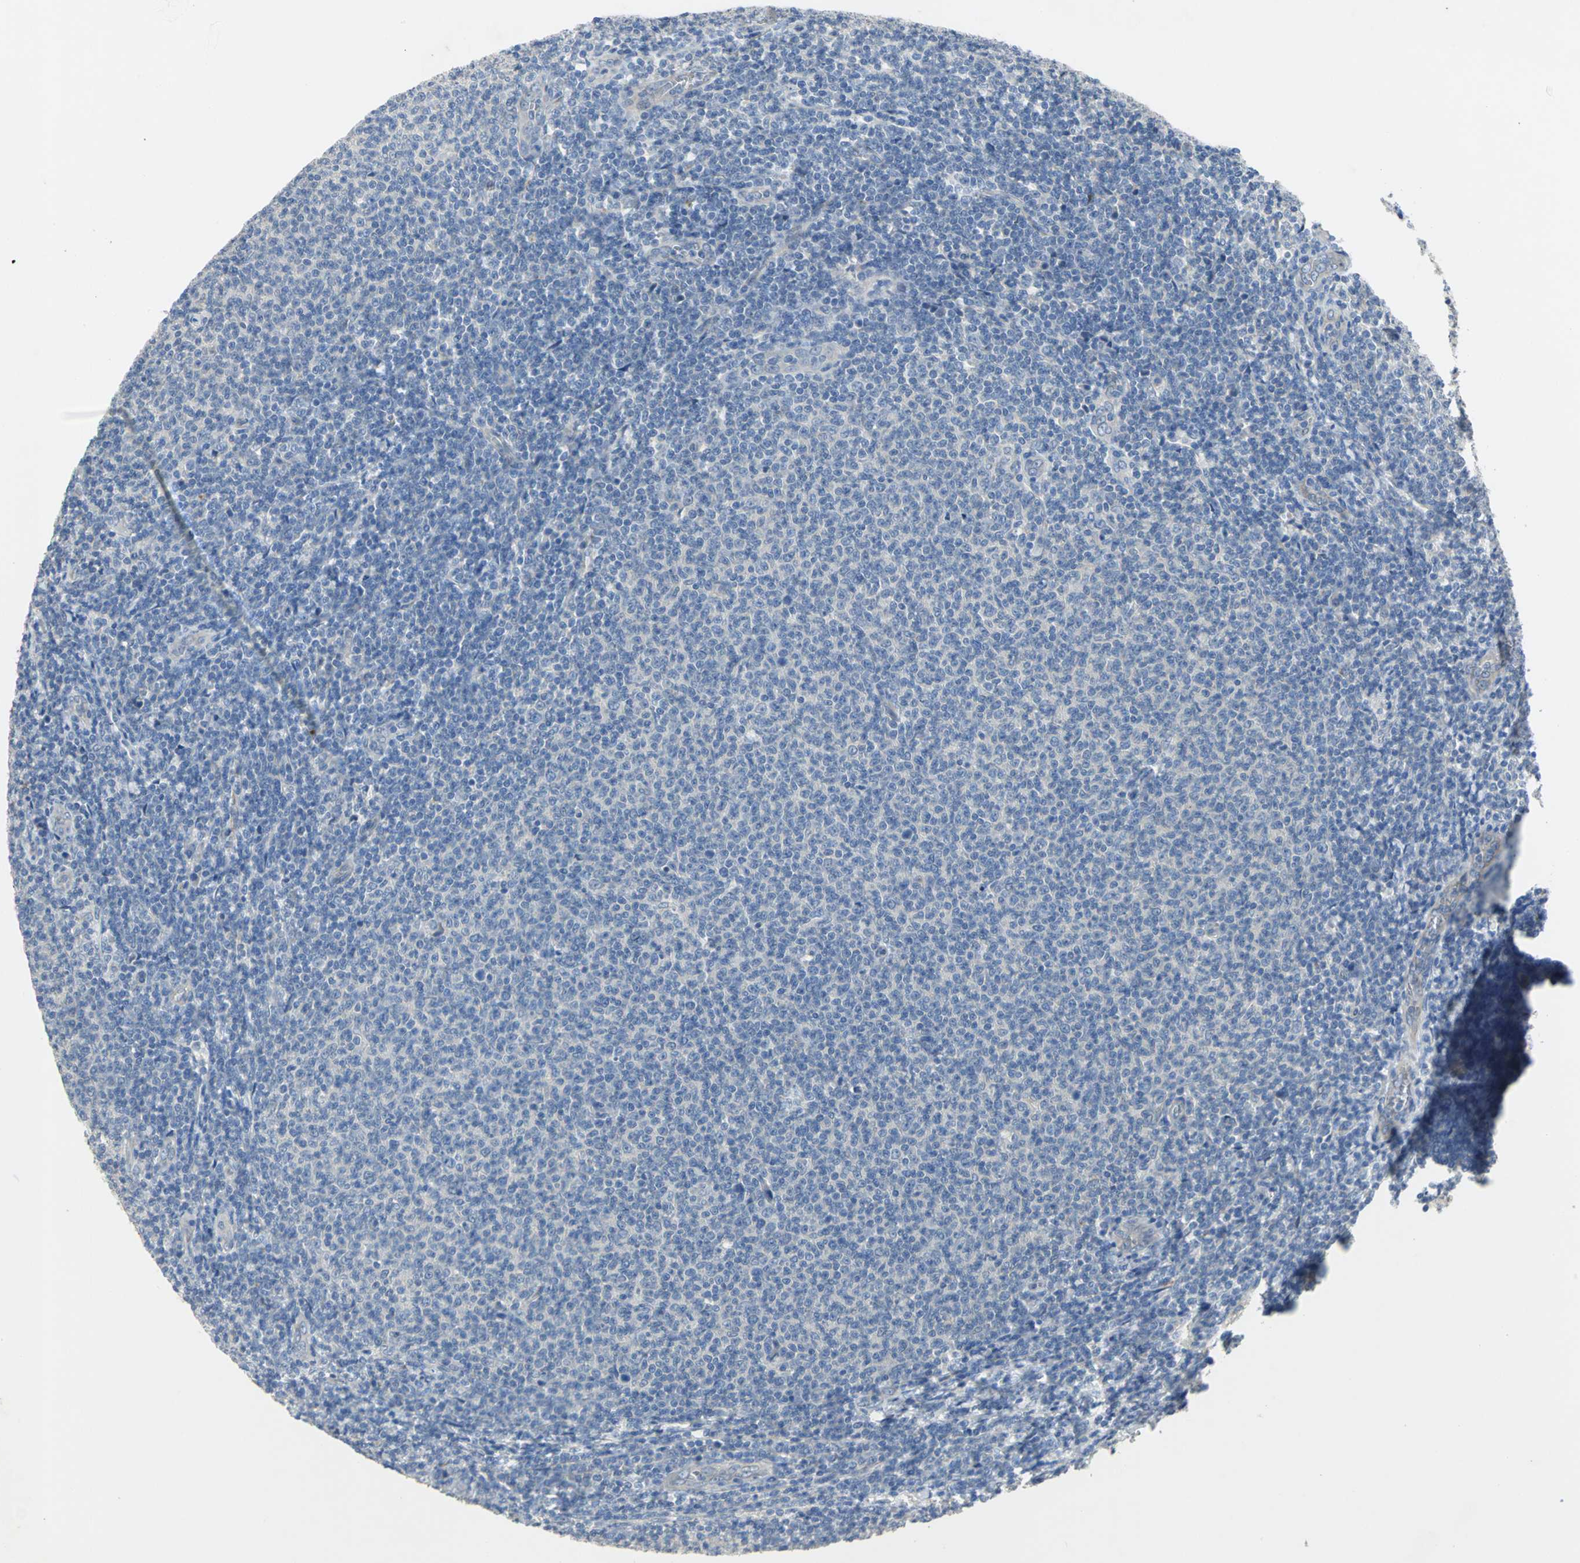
{"staining": {"intensity": "negative", "quantity": "none", "location": "none"}, "tissue": "lymphoma", "cell_type": "Tumor cells", "image_type": "cancer", "snomed": [{"axis": "morphology", "description": "Malignant lymphoma, non-Hodgkin's type, Low grade"}, {"axis": "topography", "description": "Lymph node"}], "caption": "Human lymphoma stained for a protein using immunohistochemistry (IHC) displays no staining in tumor cells.", "gene": "IL17RB", "patient": {"sex": "male", "age": 66}}